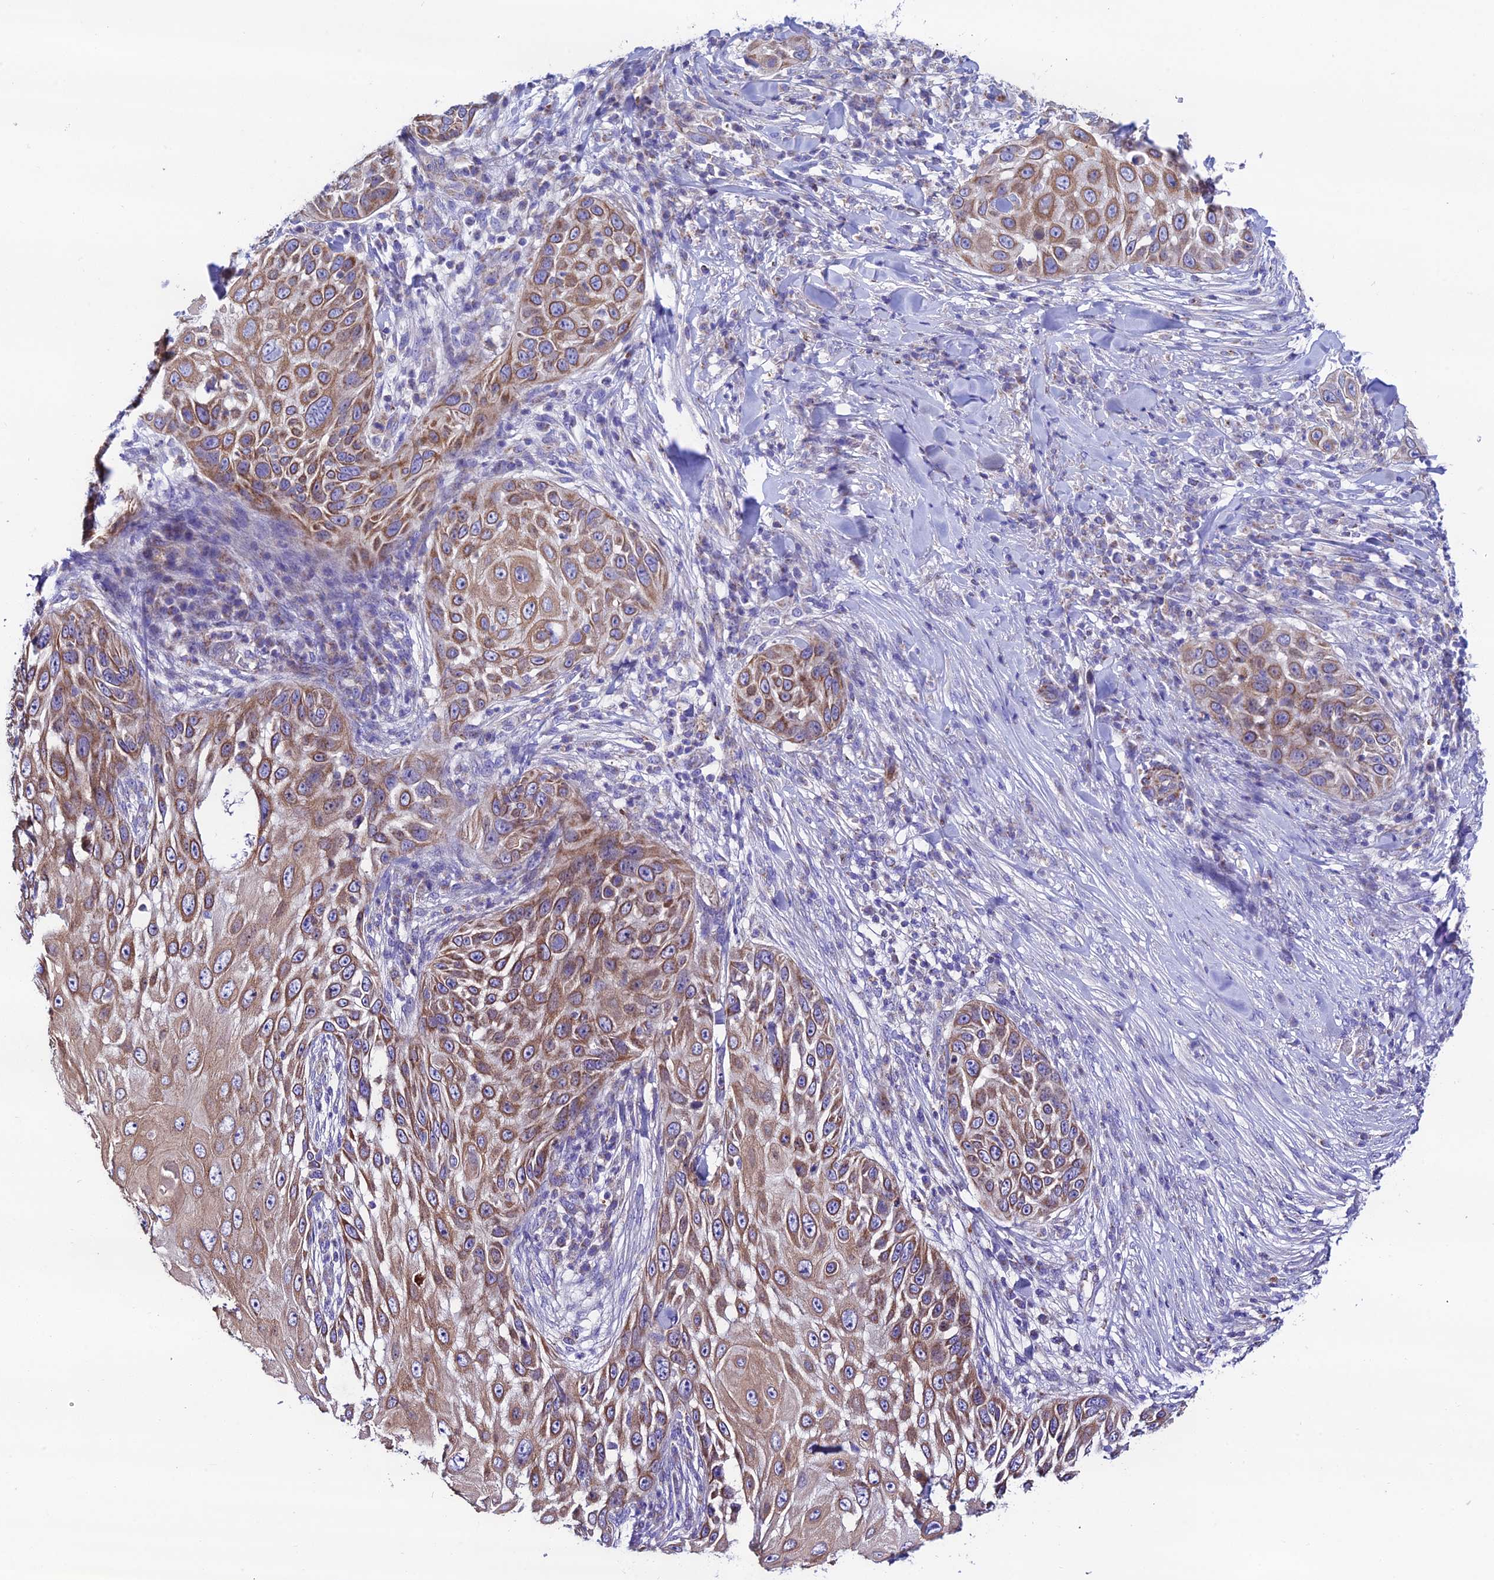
{"staining": {"intensity": "moderate", "quantity": ">75%", "location": "cytoplasmic/membranous"}, "tissue": "skin cancer", "cell_type": "Tumor cells", "image_type": "cancer", "snomed": [{"axis": "morphology", "description": "Squamous cell carcinoma, NOS"}, {"axis": "topography", "description": "Skin"}], "caption": "Skin cancer (squamous cell carcinoma) was stained to show a protein in brown. There is medium levels of moderate cytoplasmic/membranous staining in about >75% of tumor cells.", "gene": "HSDL2", "patient": {"sex": "female", "age": 44}}